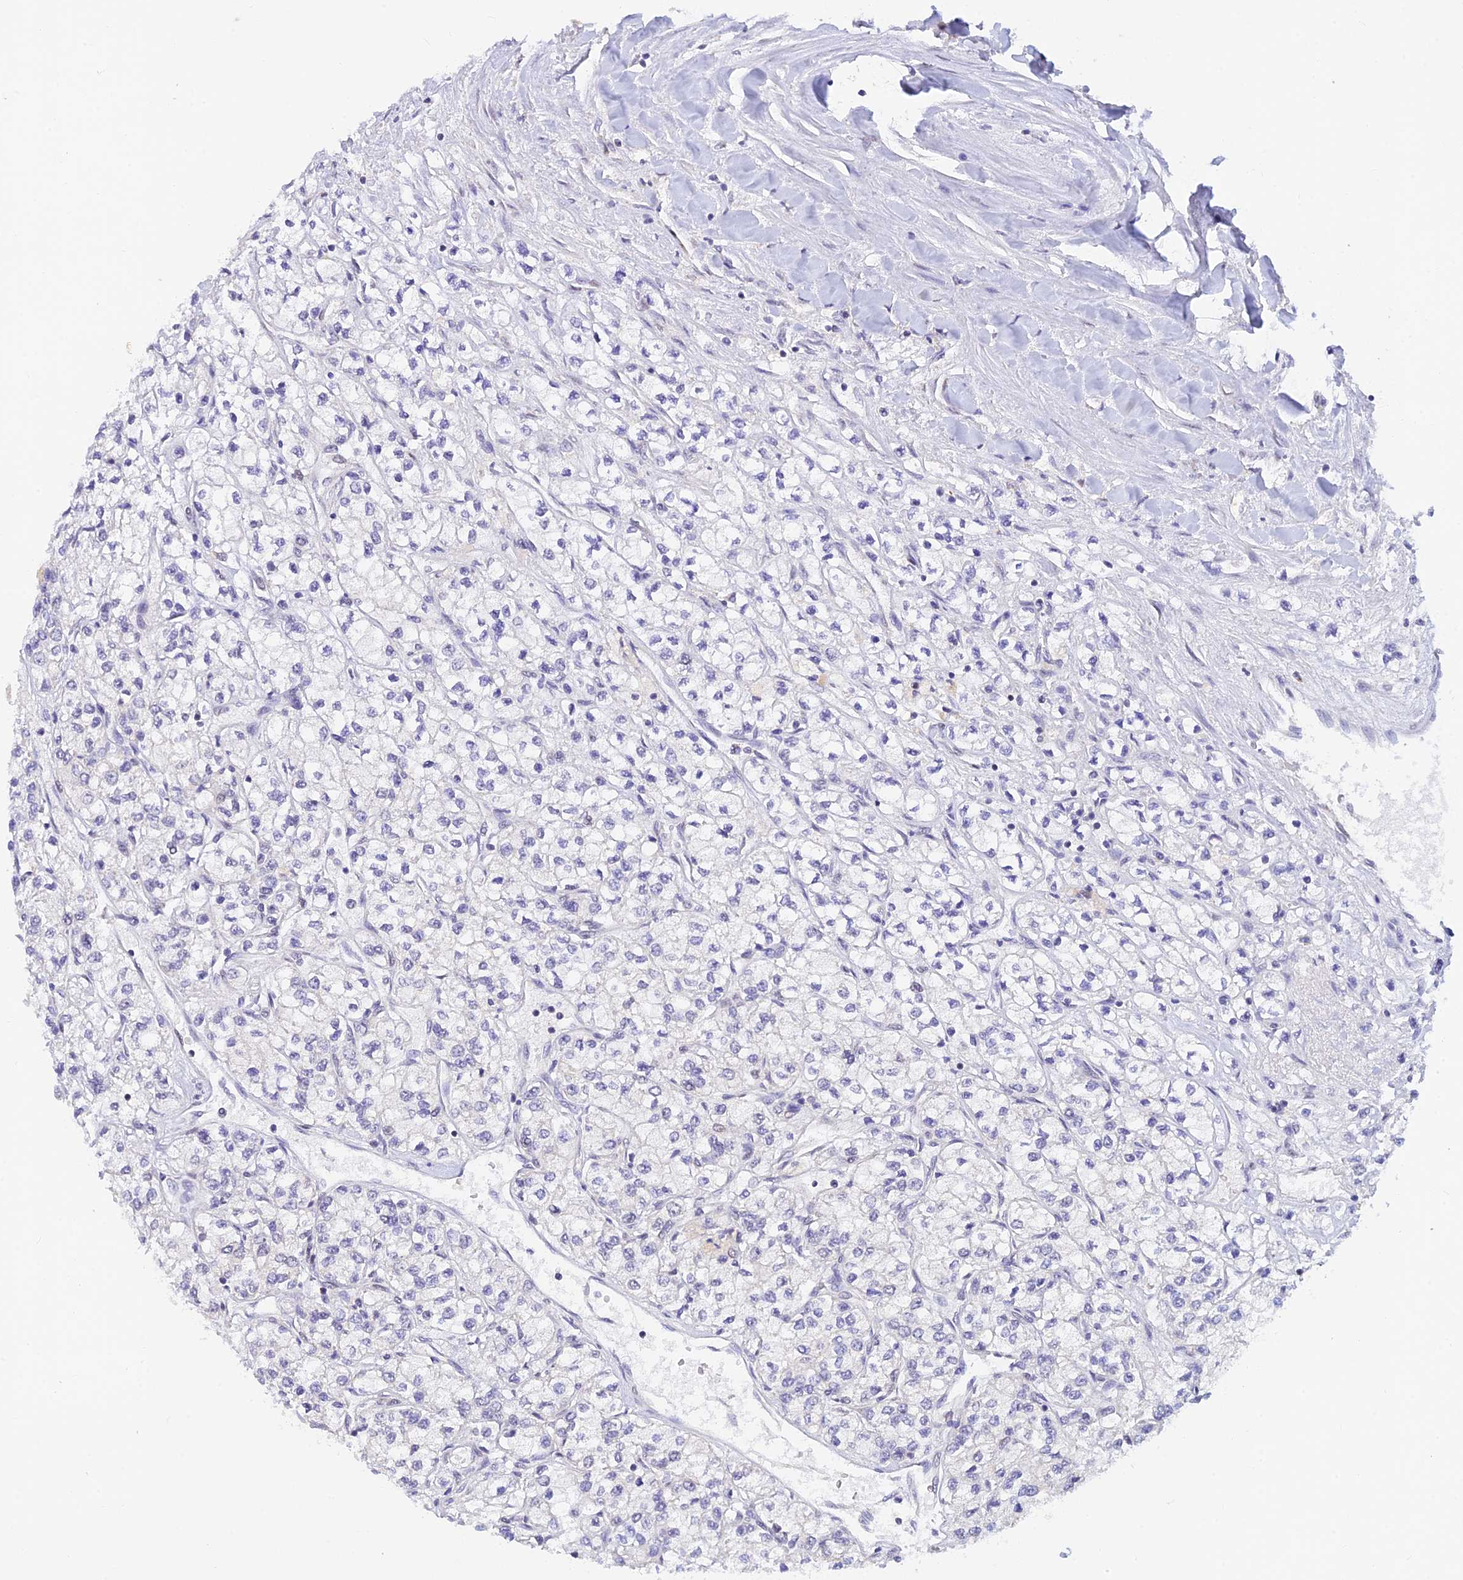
{"staining": {"intensity": "negative", "quantity": "none", "location": "none"}, "tissue": "renal cancer", "cell_type": "Tumor cells", "image_type": "cancer", "snomed": [{"axis": "morphology", "description": "Adenocarcinoma, NOS"}, {"axis": "topography", "description": "Kidney"}], "caption": "The immunohistochemistry (IHC) photomicrograph has no significant staining in tumor cells of renal cancer tissue.", "gene": "INKA1", "patient": {"sex": "male", "age": 80}}